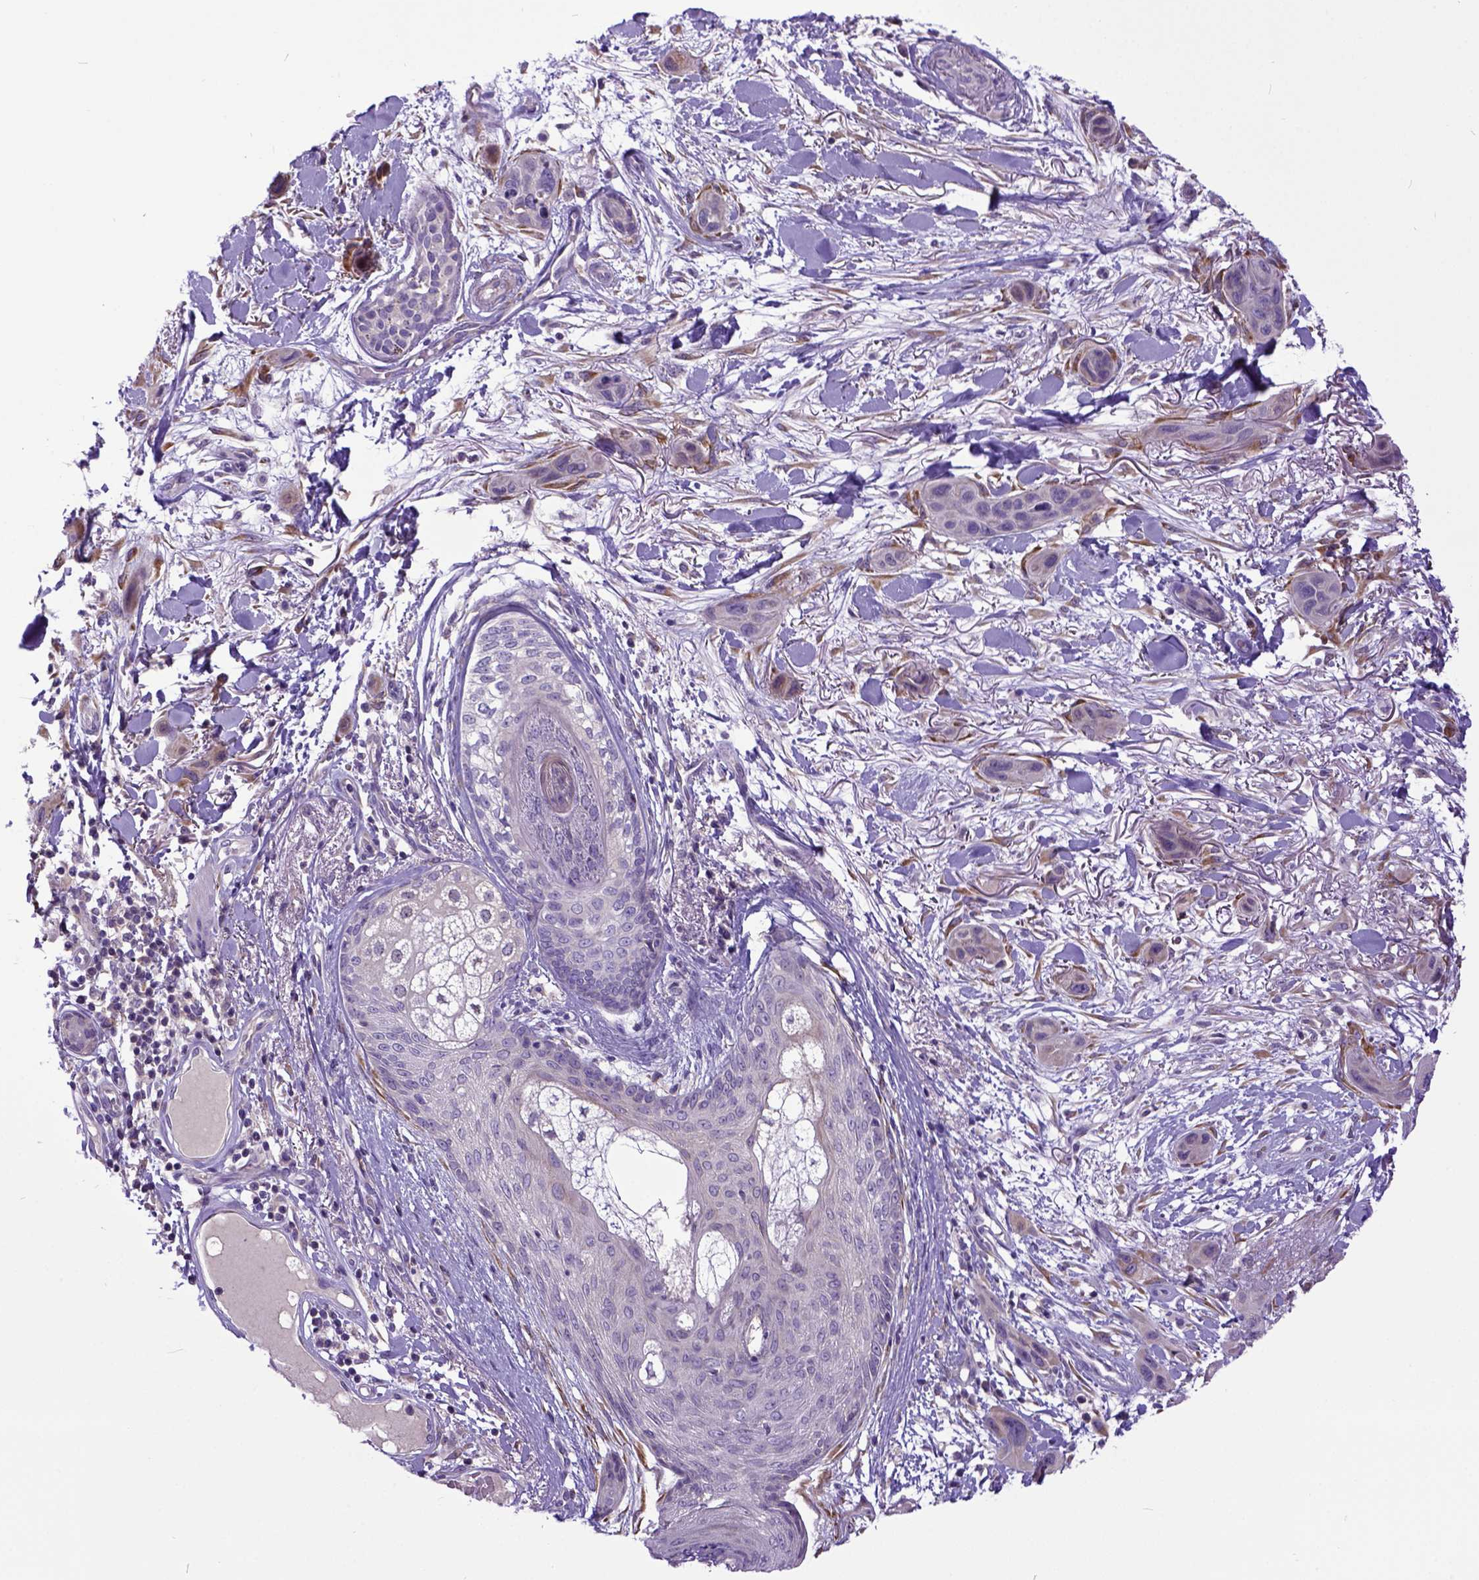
{"staining": {"intensity": "negative", "quantity": "none", "location": "none"}, "tissue": "skin cancer", "cell_type": "Tumor cells", "image_type": "cancer", "snomed": [{"axis": "morphology", "description": "Squamous cell carcinoma, NOS"}, {"axis": "topography", "description": "Skin"}], "caption": "Immunohistochemistry photomicrograph of neoplastic tissue: squamous cell carcinoma (skin) stained with DAB exhibits no significant protein expression in tumor cells.", "gene": "NEK5", "patient": {"sex": "male", "age": 79}}